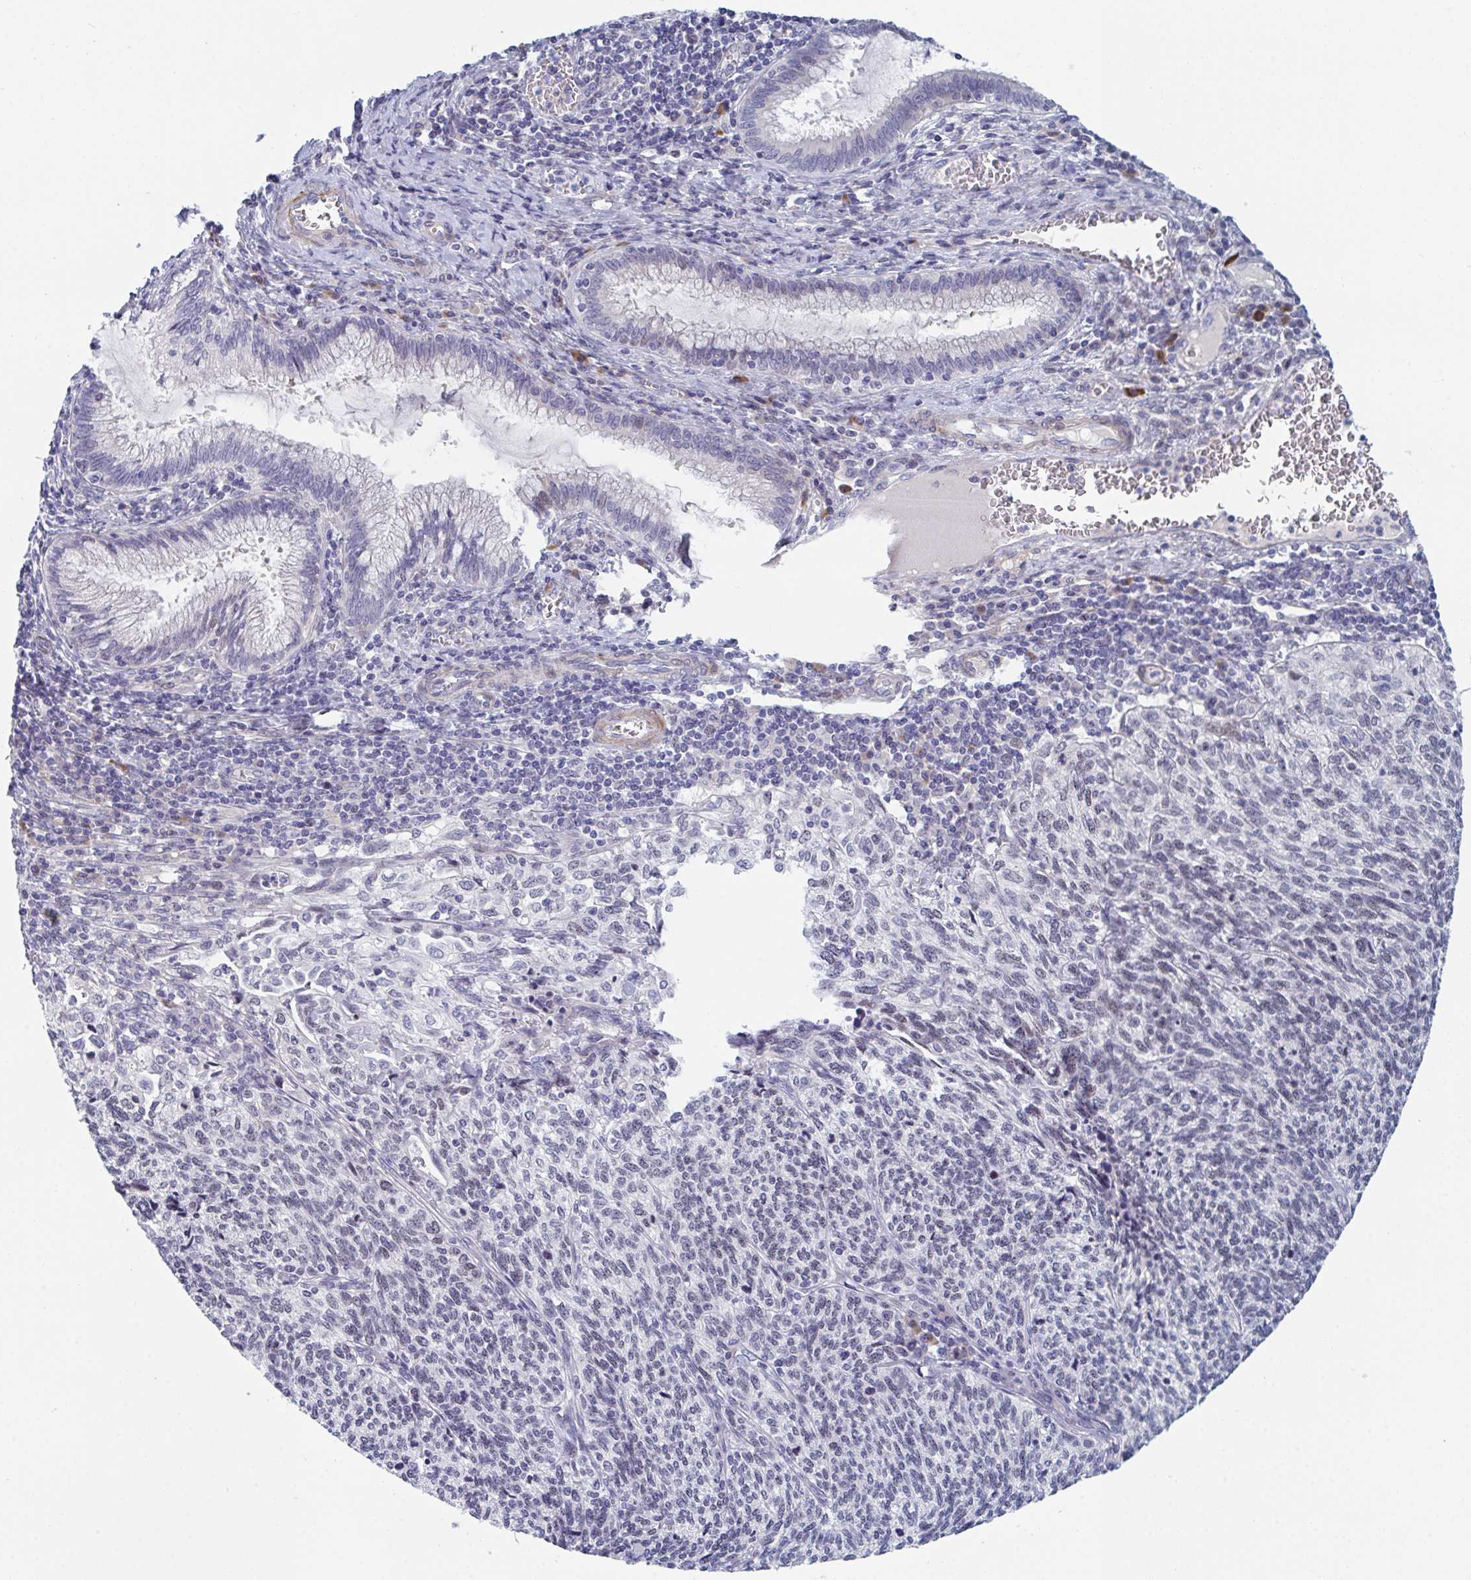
{"staining": {"intensity": "weak", "quantity": "25%-75%", "location": "nuclear"}, "tissue": "cervical cancer", "cell_type": "Tumor cells", "image_type": "cancer", "snomed": [{"axis": "morphology", "description": "Squamous cell carcinoma, NOS"}, {"axis": "topography", "description": "Cervix"}], "caption": "A brown stain highlights weak nuclear expression of a protein in squamous cell carcinoma (cervical) tumor cells. (DAB IHC, brown staining for protein, blue staining for nuclei).", "gene": "CENPT", "patient": {"sex": "female", "age": 45}}